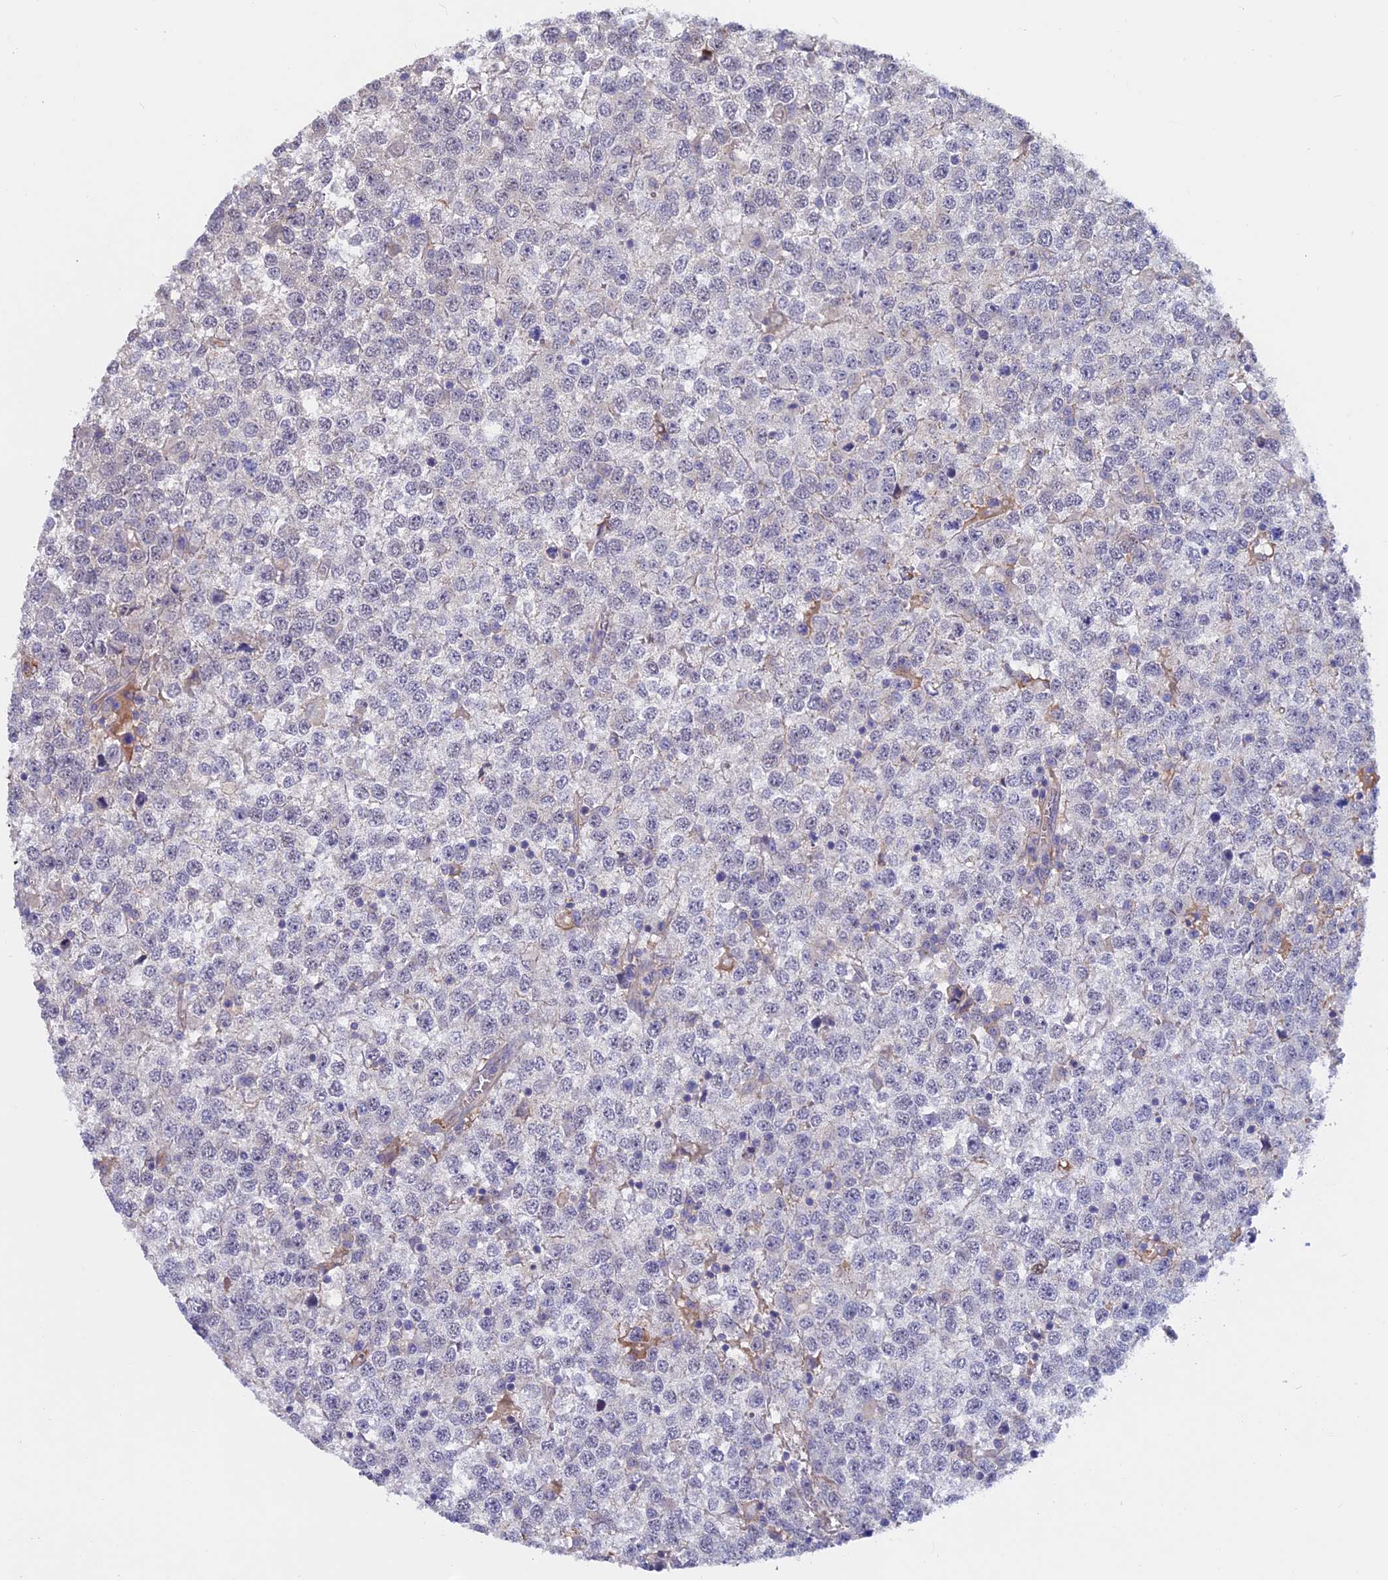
{"staining": {"intensity": "negative", "quantity": "none", "location": "none"}, "tissue": "testis cancer", "cell_type": "Tumor cells", "image_type": "cancer", "snomed": [{"axis": "morphology", "description": "Seminoma, NOS"}, {"axis": "topography", "description": "Testis"}], "caption": "The photomicrograph reveals no staining of tumor cells in testis cancer. Nuclei are stained in blue.", "gene": "COL4A3", "patient": {"sex": "male", "age": 65}}